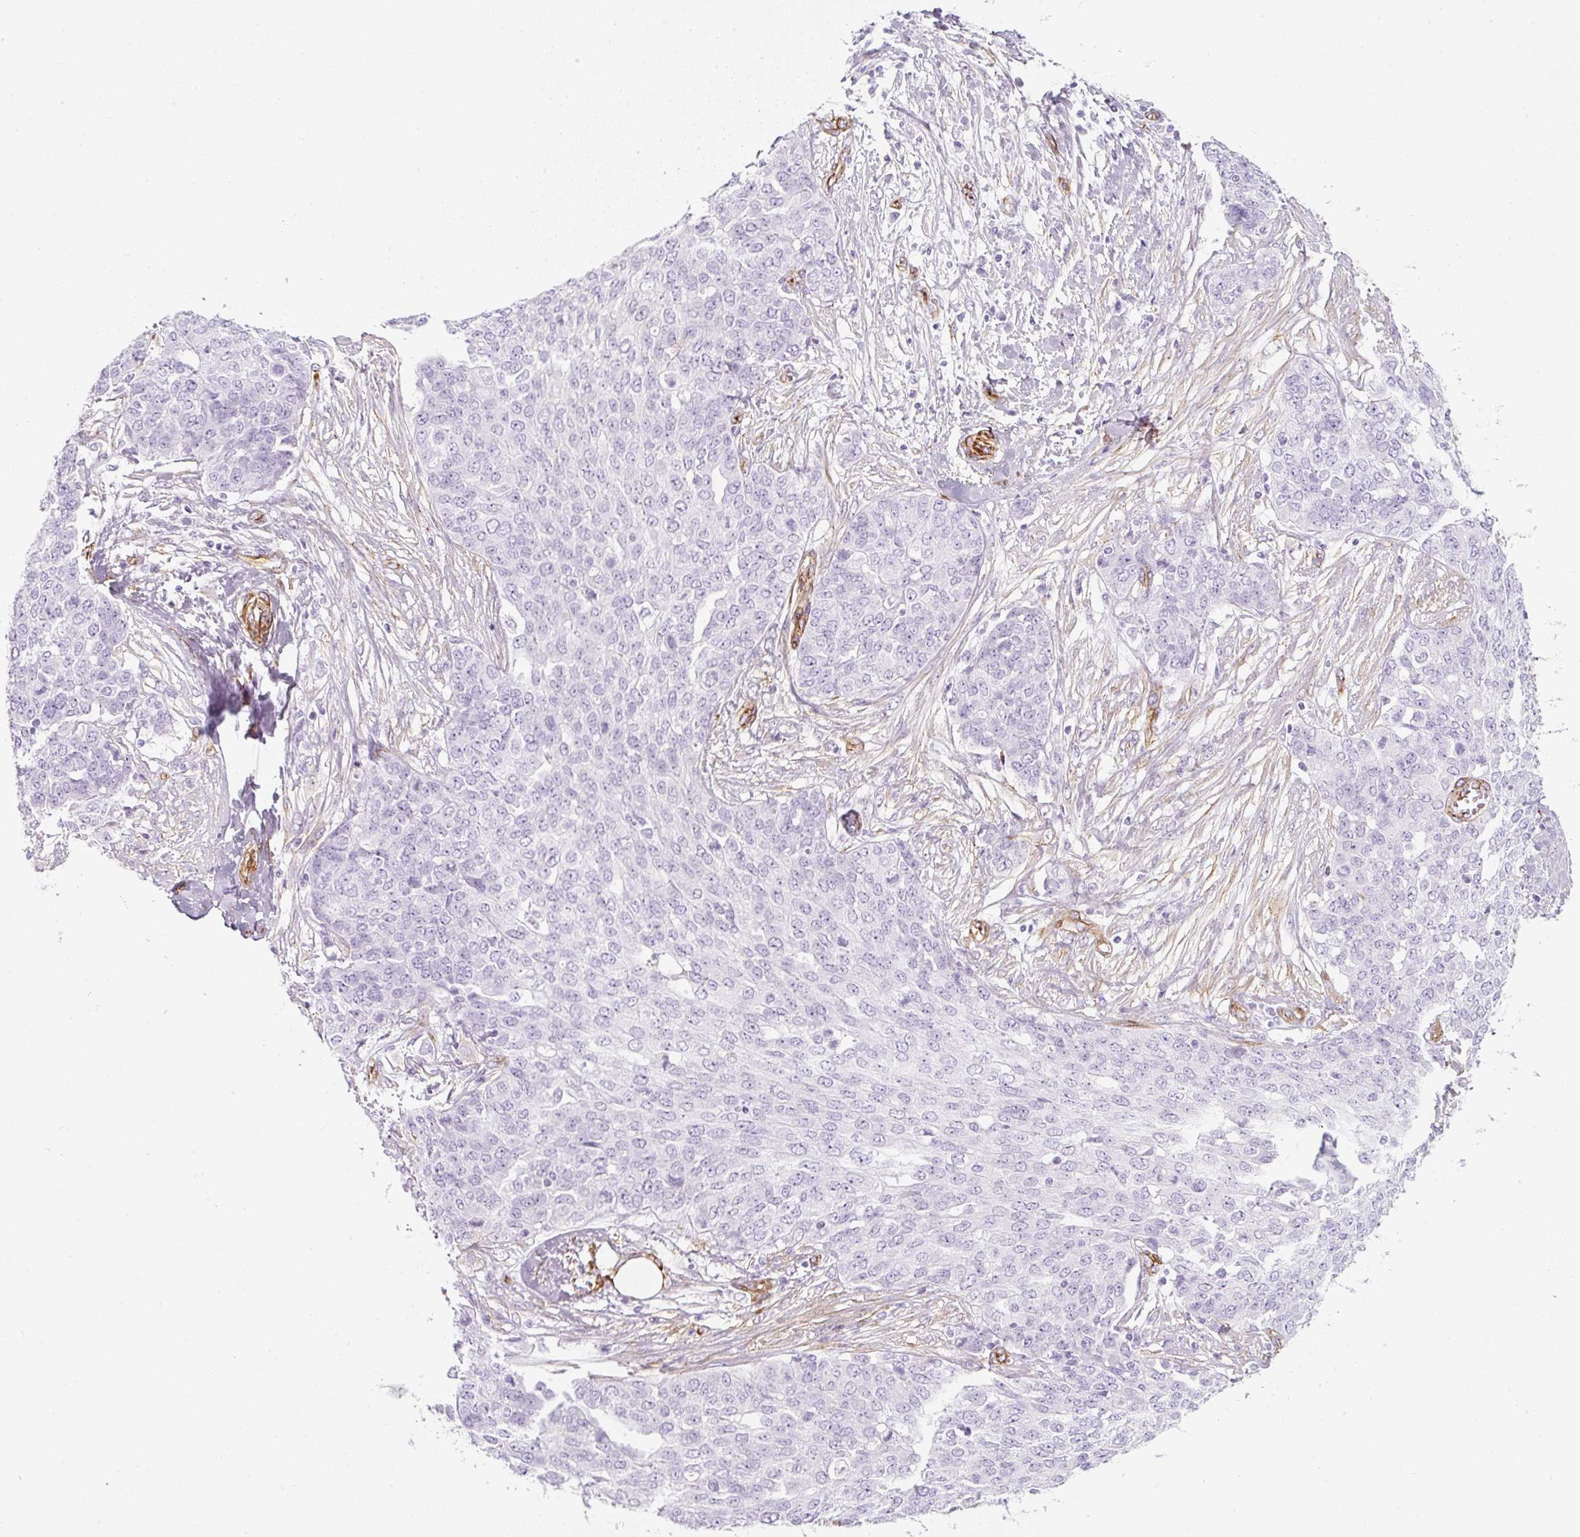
{"staining": {"intensity": "negative", "quantity": "none", "location": "none"}, "tissue": "ovarian cancer", "cell_type": "Tumor cells", "image_type": "cancer", "snomed": [{"axis": "morphology", "description": "Cystadenocarcinoma, serous, NOS"}, {"axis": "topography", "description": "Soft tissue"}, {"axis": "topography", "description": "Ovary"}], "caption": "Immunohistochemistry image of neoplastic tissue: serous cystadenocarcinoma (ovarian) stained with DAB (3,3'-diaminobenzidine) reveals no significant protein positivity in tumor cells.", "gene": "CAVIN3", "patient": {"sex": "female", "age": 57}}